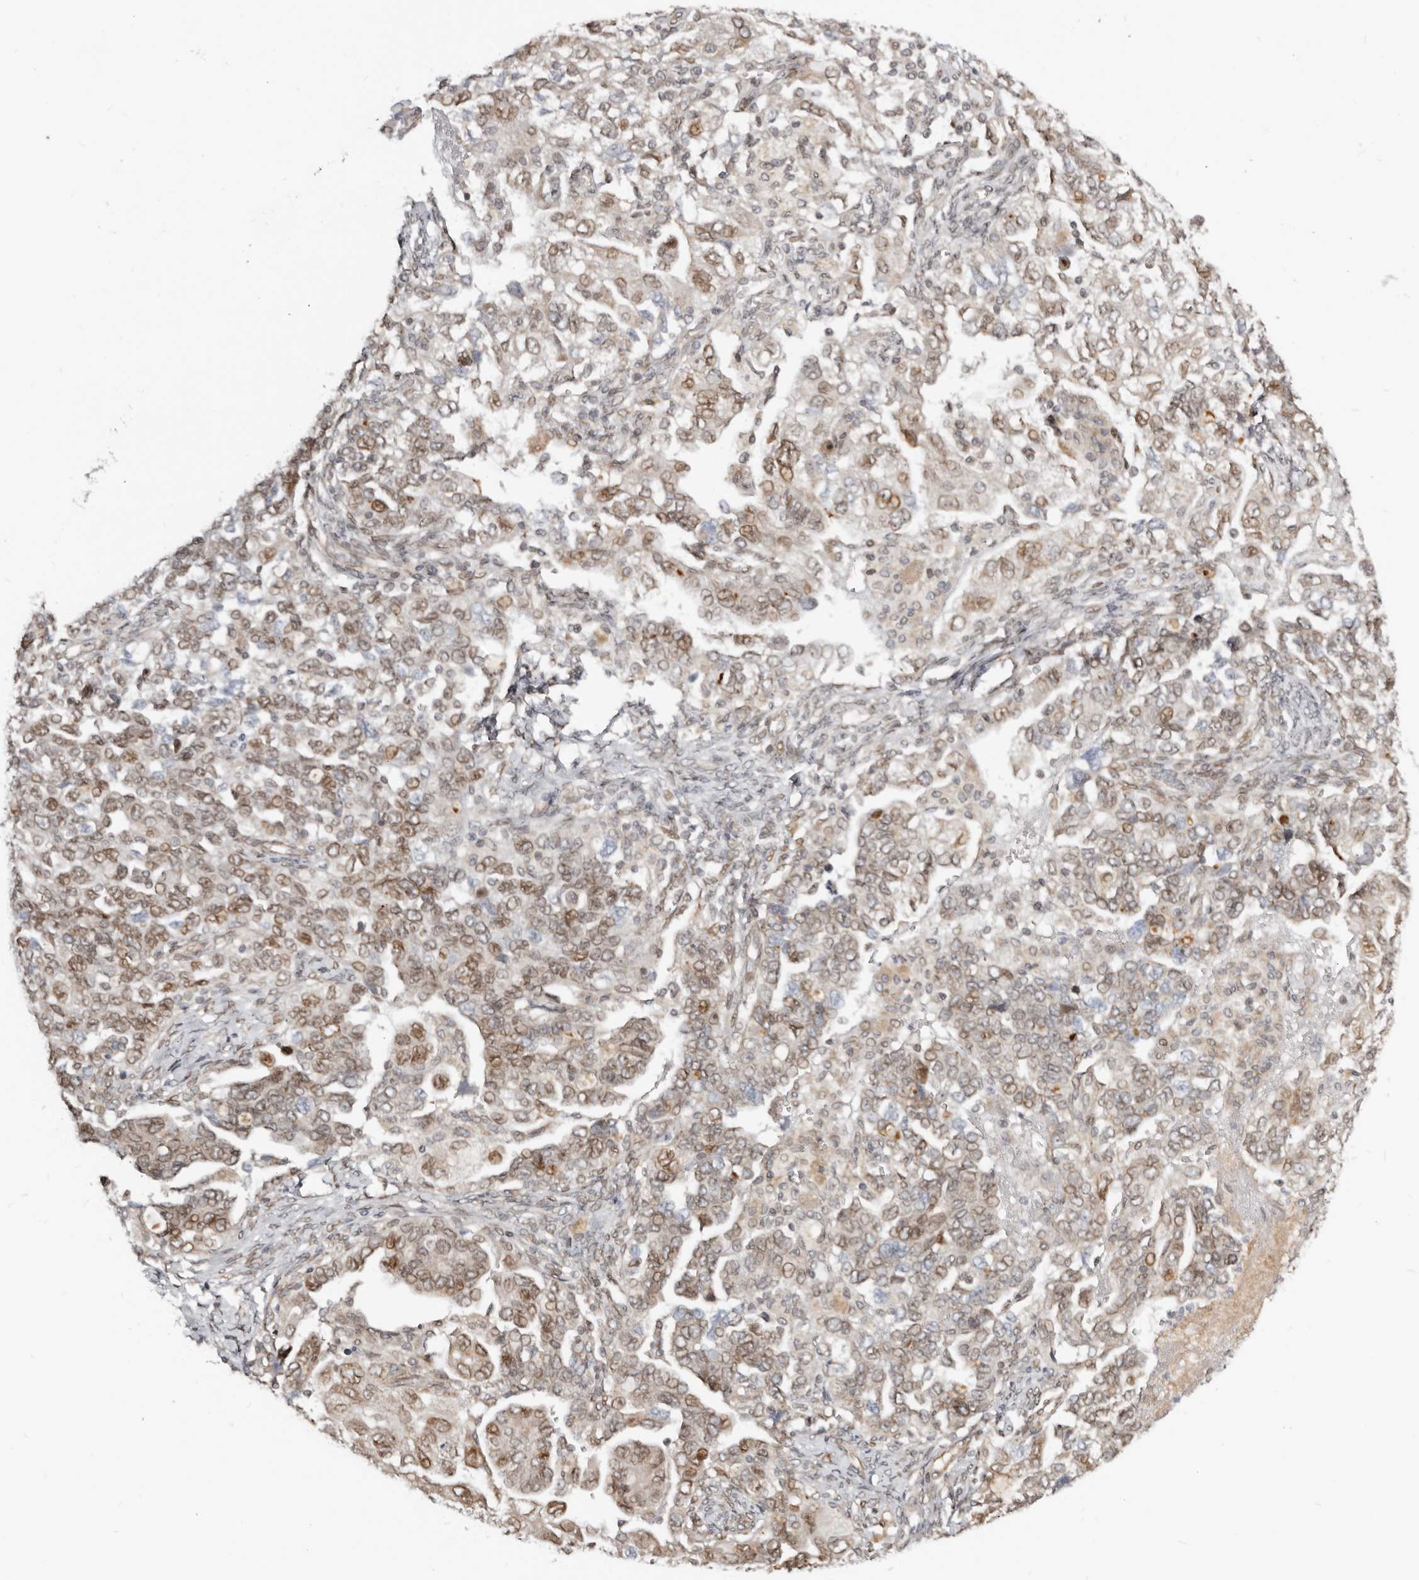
{"staining": {"intensity": "moderate", "quantity": "25%-75%", "location": "cytoplasmic/membranous,nuclear"}, "tissue": "ovarian cancer", "cell_type": "Tumor cells", "image_type": "cancer", "snomed": [{"axis": "morphology", "description": "Carcinoma, NOS"}, {"axis": "morphology", "description": "Cystadenocarcinoma, serous, NOS"}, {"axis": "topography", "description": "Ovary"}], "caption": "IHC micrograph of neoplastic tissue: carcinoma (ovarian) stained using immunohistochemistry exhibits medium levels of moderate protein expression localized specifically in the cytoplasmic/membranous and nuclear of tumor cells, appearing as a cytoplasmic/membranous and nuclear brown color.", "gene": "NUP153", "patient": {"sex": "female", "age": 69}}